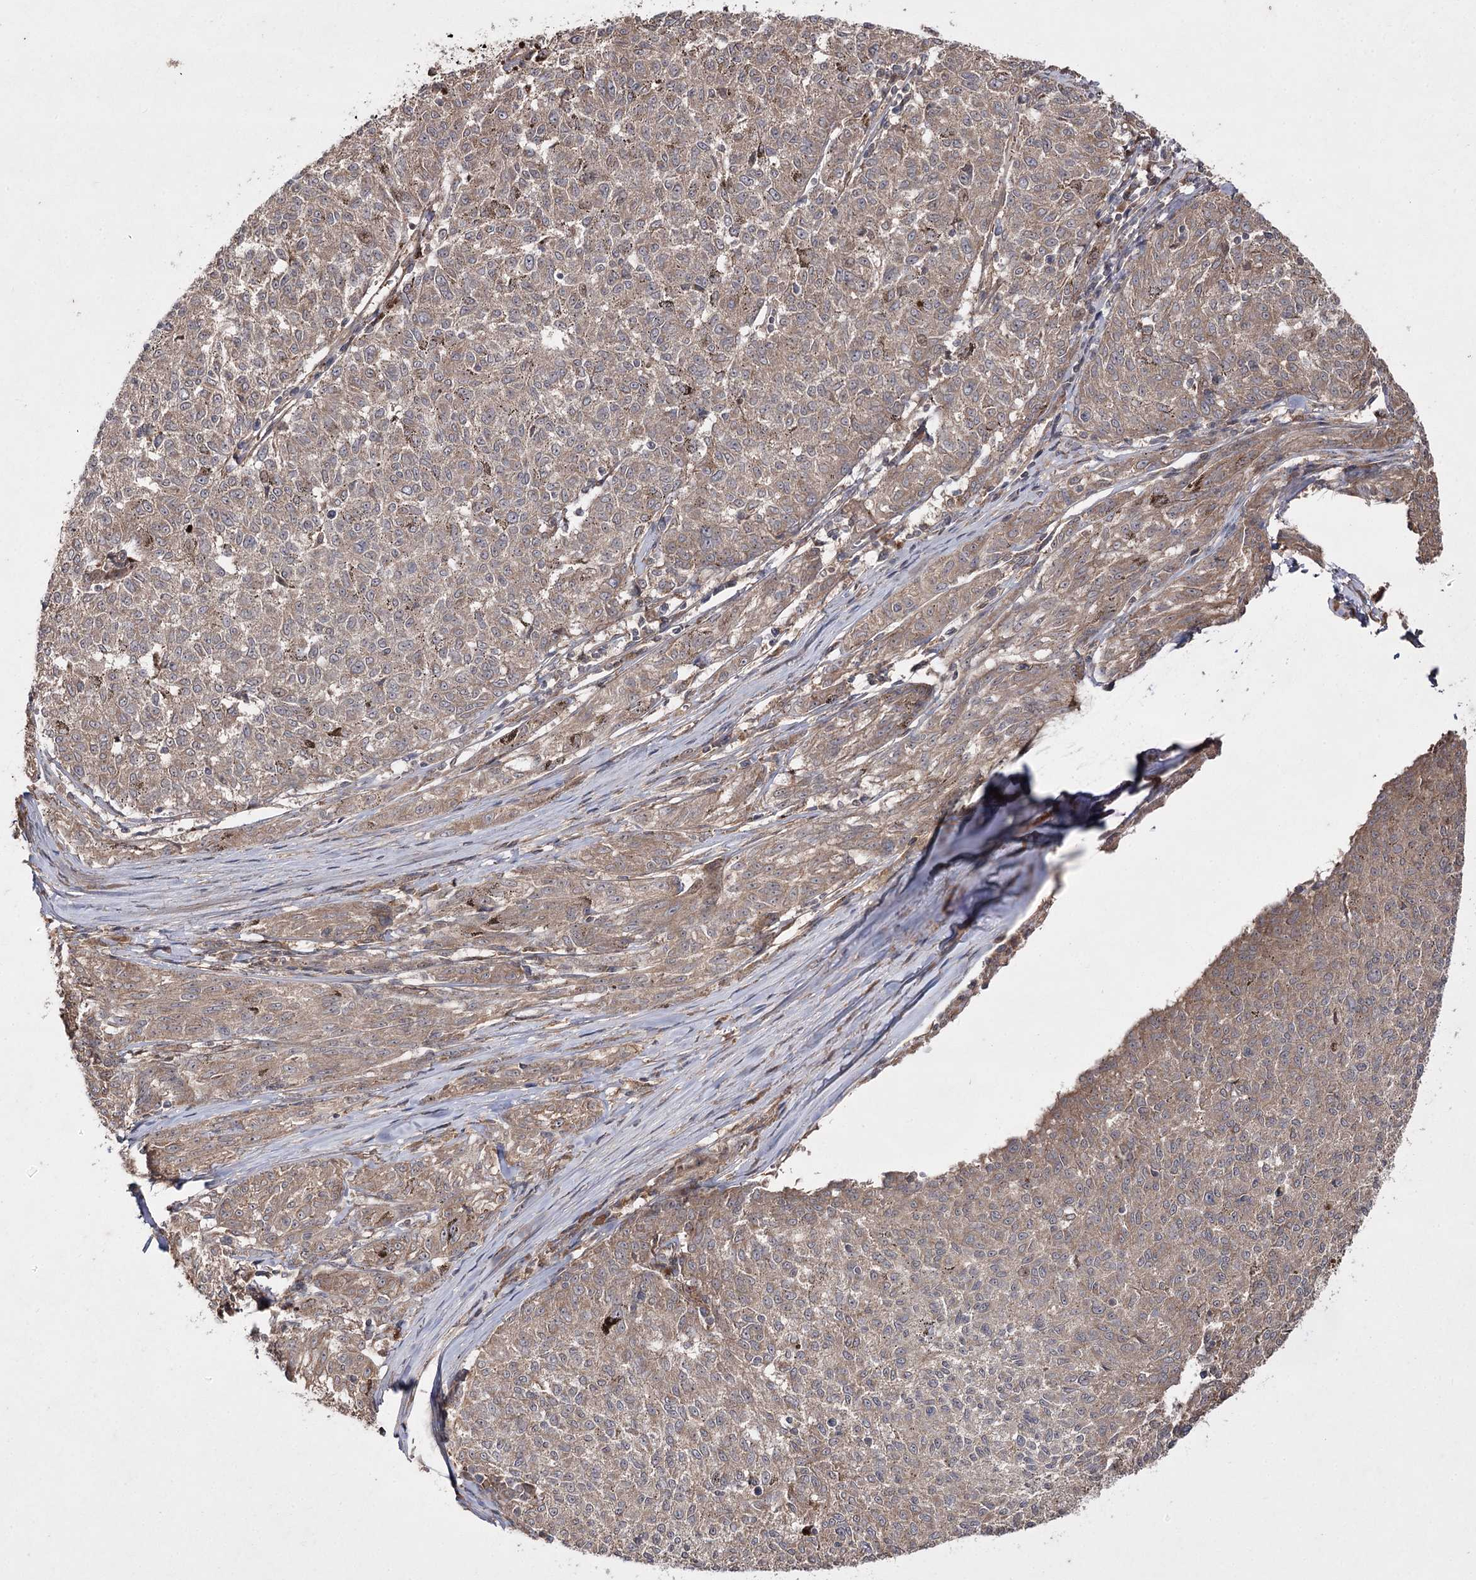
{"staining": {"intensity": "moderate", "quantity": ">75%", "location": "cytoplasmic/membranous"}, "tissue": "melanoma", "cell_type": "Tumor cells", "image_type": "cancer", "snomed": [{"axis": "morphology", "description": "Malignant melanoma, NOS"}, {"axis": "topography", "description": "Skin"}], "caption": "High-power microscopy captured an immunohistochemistry (IHC) micrograph of malignant melanoma, revealing moderate cytoplasmic/membranous staining in approximately >75% of tumor cells.", "gene": "FANCL", "patient": {"sex": "female", "age": 72}}